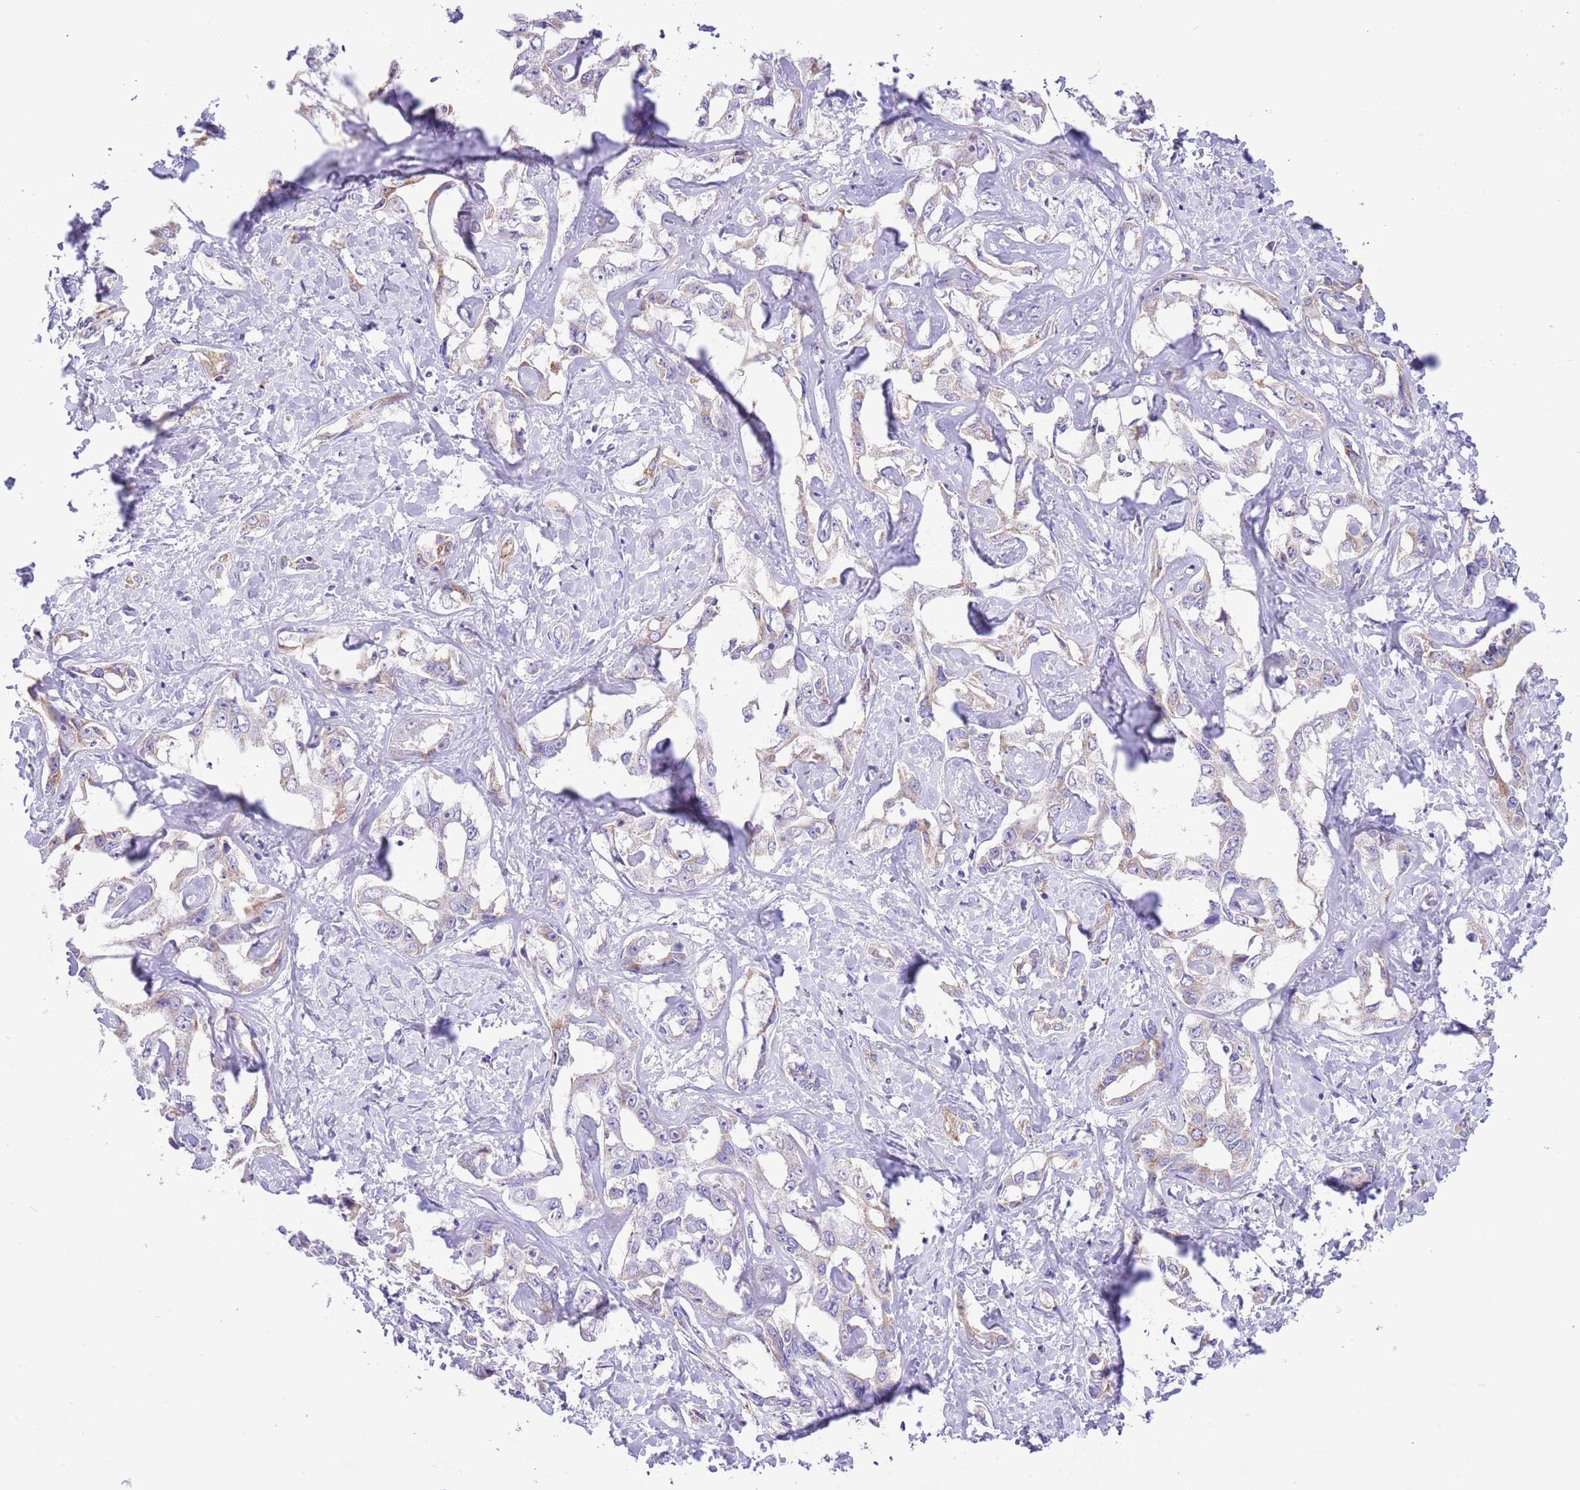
{"staining": {"intensity": "weak", "quantity": "<25%", "location": "cytoplasmic/membranous"}, "tissue": "liver cancer", "cell_type": "Tumor cells", "image_type": "cancer", "snomed": [{"axis": "morphology", "description": "Cholangiocarcinoma"}, {"axis": "topography", "description": "Liver"}], "caption": "High magnification brightfield microscopy of cholangiocarcinoma (liver) stained with DAB (brown) and counterstained with hematoxylin (blue): tumor cells show no significant expression.", "gene": "SS18L2", "patient": {"sex": "male", "age": 59}}